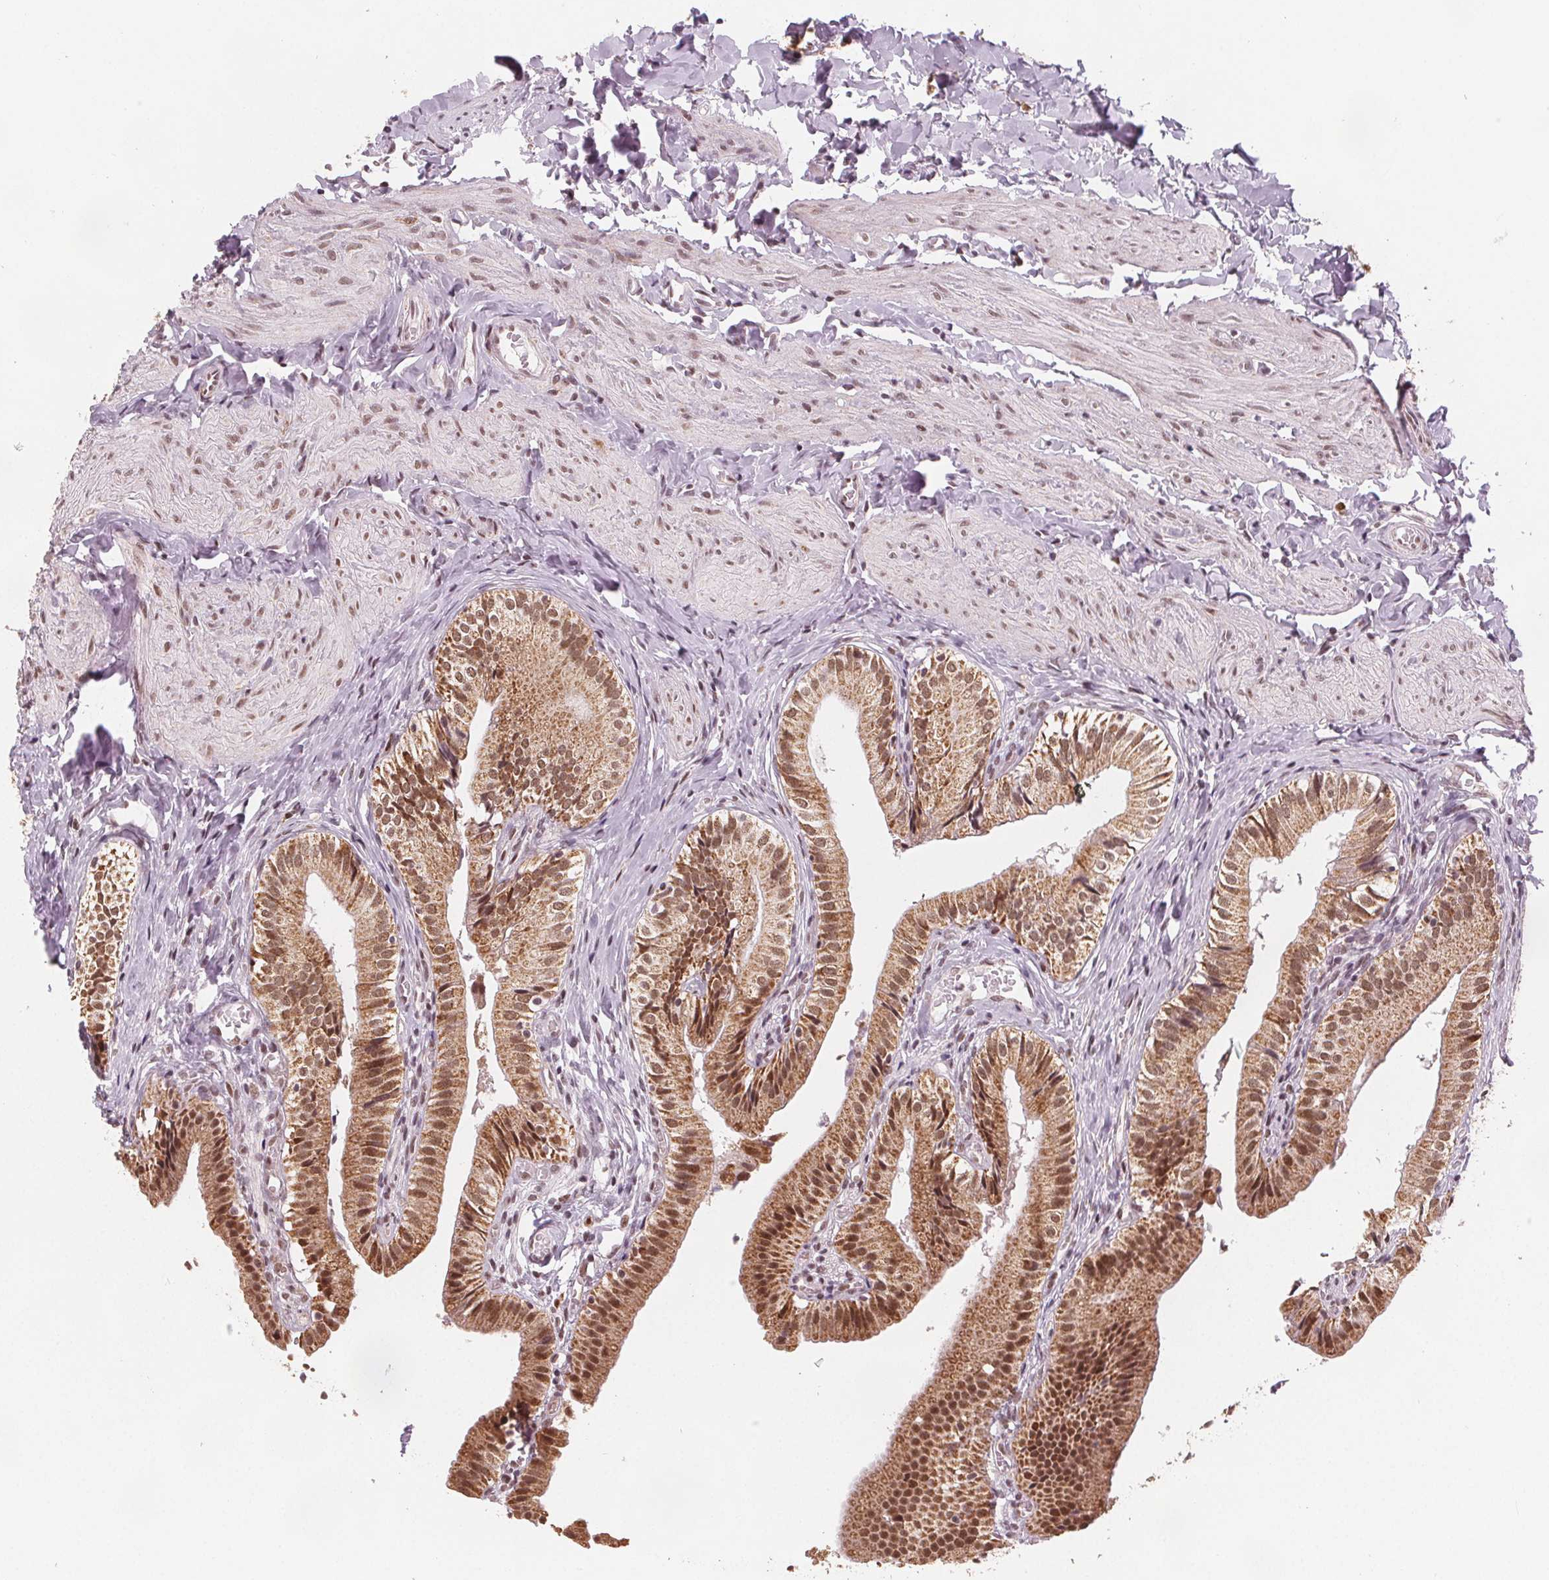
{"staining": {"intensity": "moderate", "quantity": "25%-75%", "location": "cytoplasmic/membranous,nuclear"}, "tissue": "gallbladder", "cell_type": "Glandular cells", "image_type": "normal", "snomed": [{"axis": "morphology", "description": "Normal tissue, NOS"}, {"axis": "topography", "description": "Gallbladder"}], "caption": "Human gallbladder stained for a protein (brown) displays moderate cytoplasmic/membranous,nuclear positive expression in approximately 25%-75% of glandular cells.", "gene": "DPM2", "patient": {"sex": "female", "age": 47}}